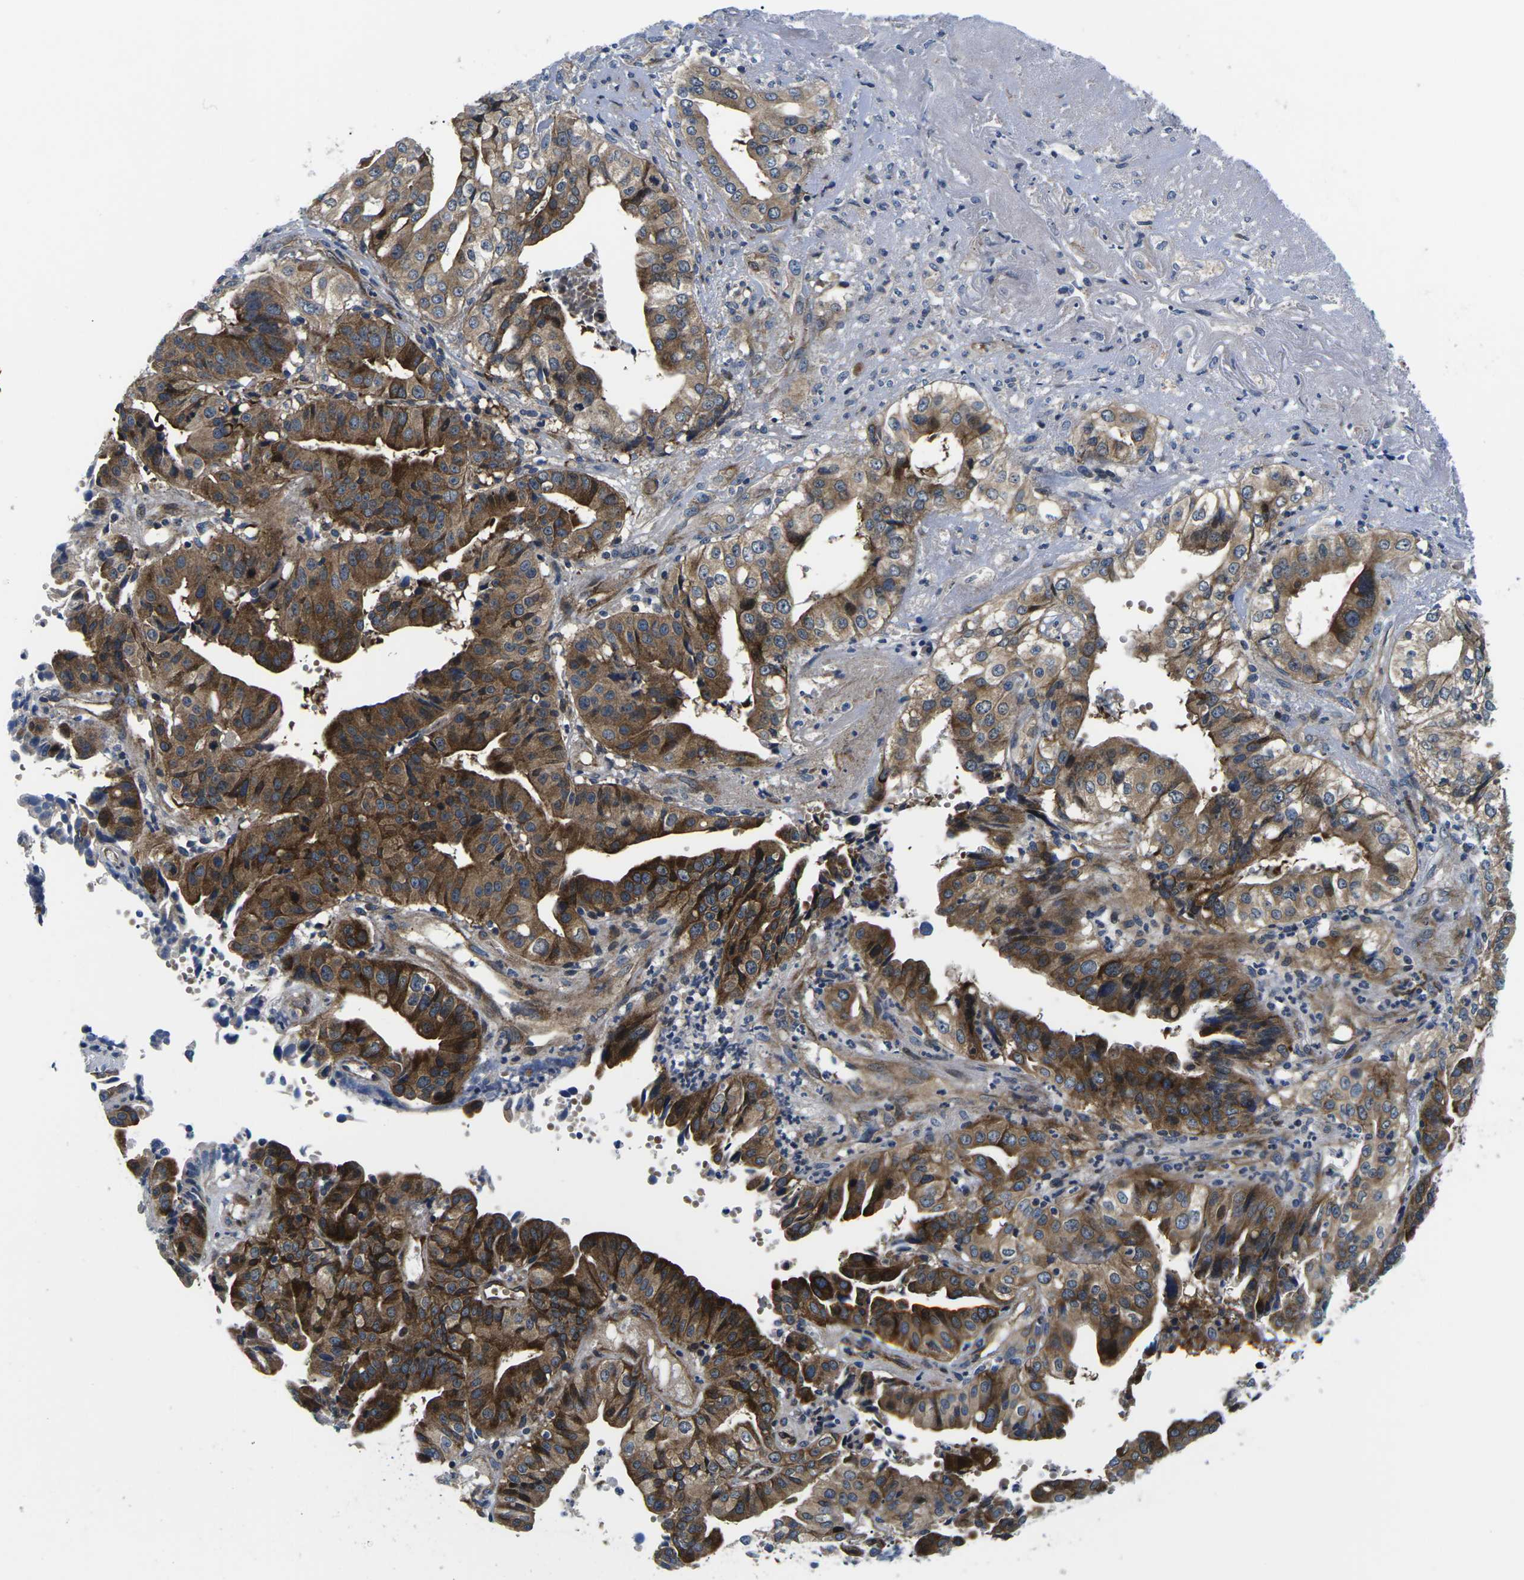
{"staining": {"intensity": "moderate", "quantity": ">75%", "location": "cytoplasmic/membranous"}, "tissue": "liver cancer", "cell_type": "Tumor cells", "image_type": "cancer", "snomed": [{"axis": "morphology", "description": "Cholangiocarcinoma"}, {"axis": "topography", "description": "Liver"}], "caption": "A brown stain highlights moderate cytoplasmic/membranous staining of a protein in human cholangiocarcinoma (liver) tumor cells.", "gene": "EIF4E", "patient": {"sex": "female", "age": 61}}